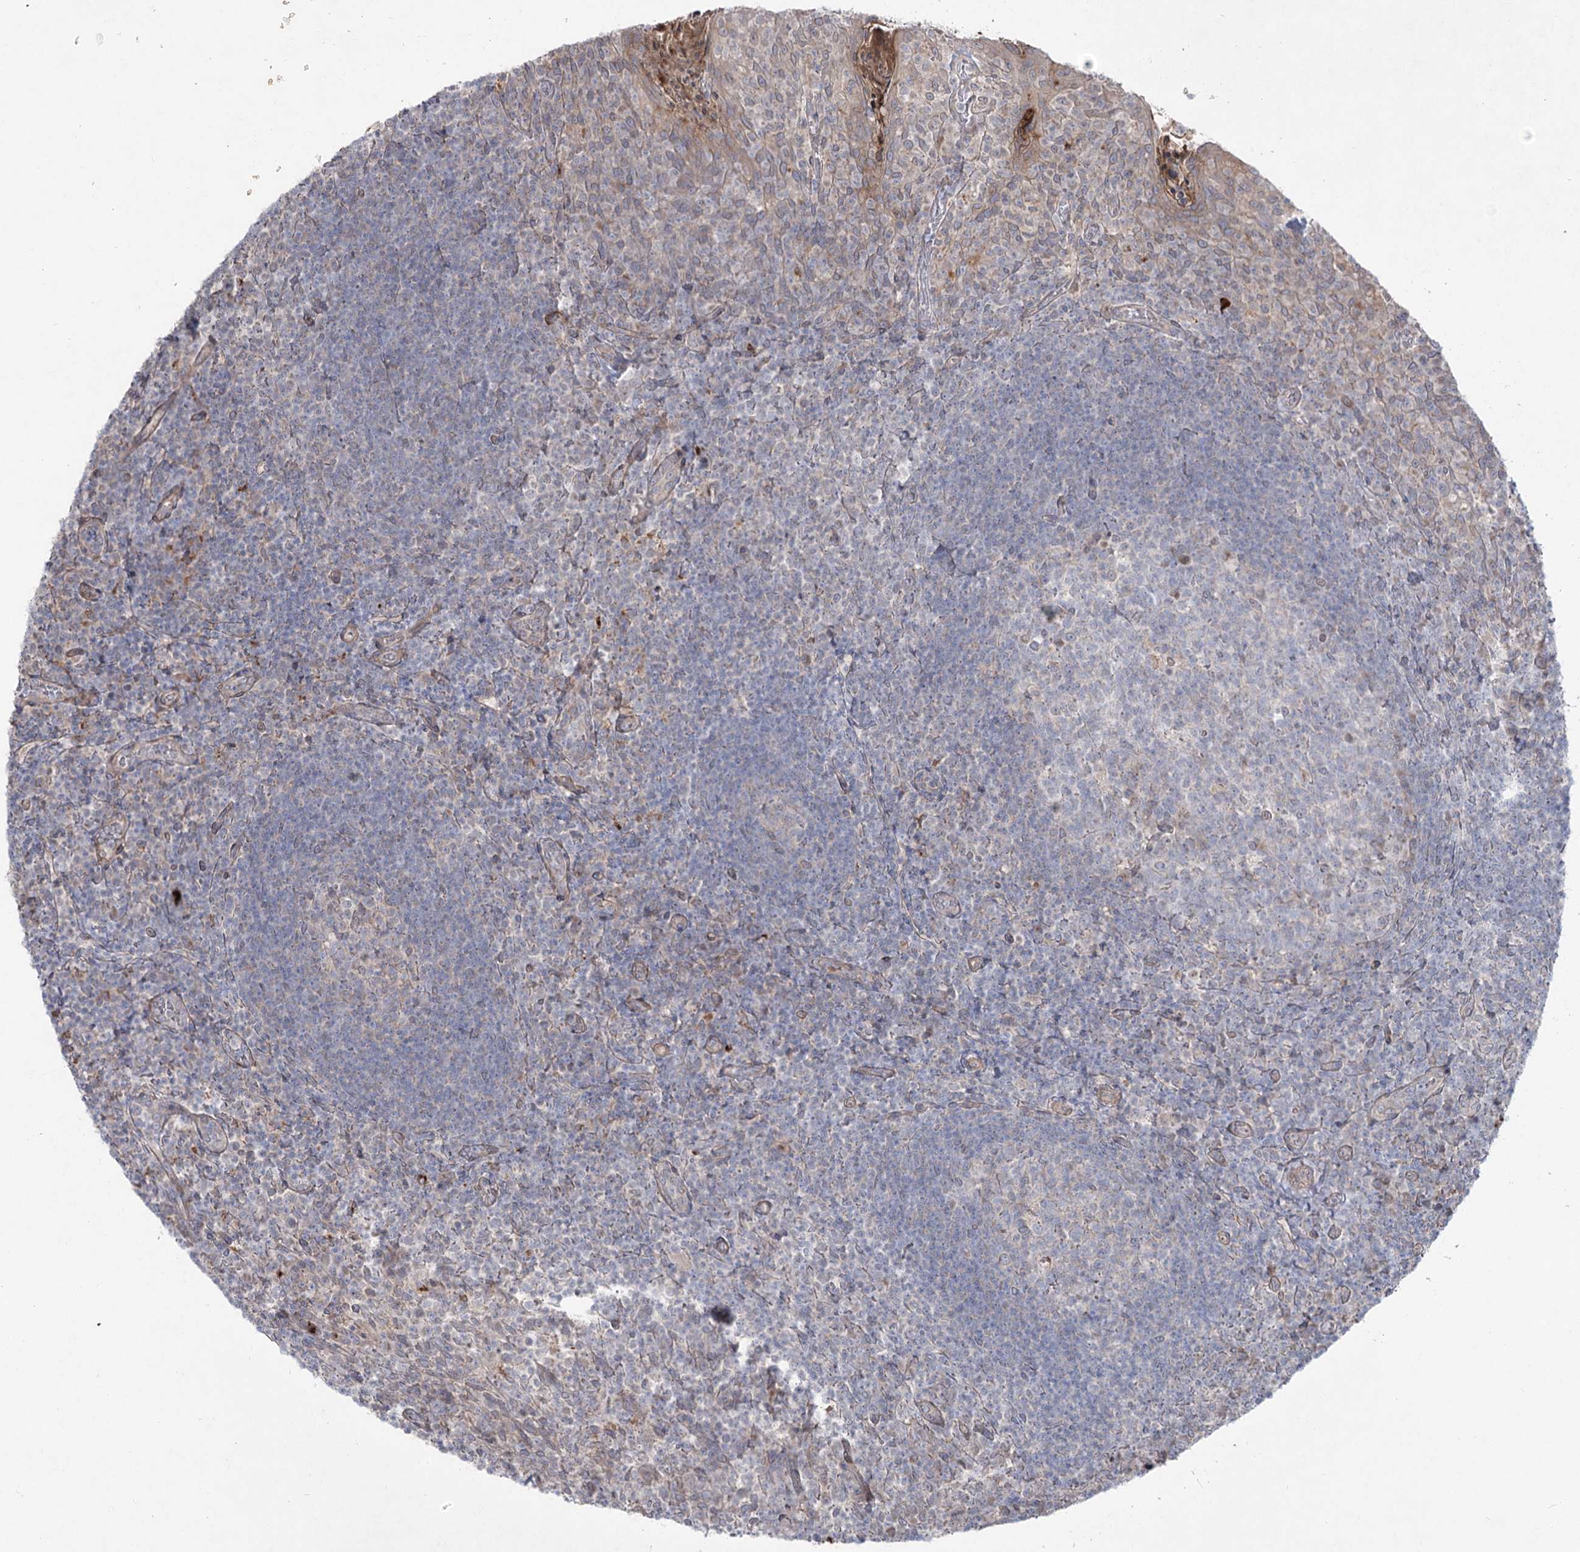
{"staining": {"intensity": "negative", "quantity": "none", "location": "none"}, "tissue": "tonsil", "cell_type": "Germinal center cells", "image_type": "normal", "snomed": [{"axis": "morphology", "description": "Normal tissue, NOS"}, {"axis": "topography", "description": "Tonsil"}], "caption": "This image is of normal tonsil stained with immunohistochemistry (IHC) to label a protein in brown with the nuclei are counter-stained blue. There is no positivity in germinal center cells. (DAB IHC, high magnification).", "gene": "SH3BP5L", "patient": {"sex": "female", "age": 10}}